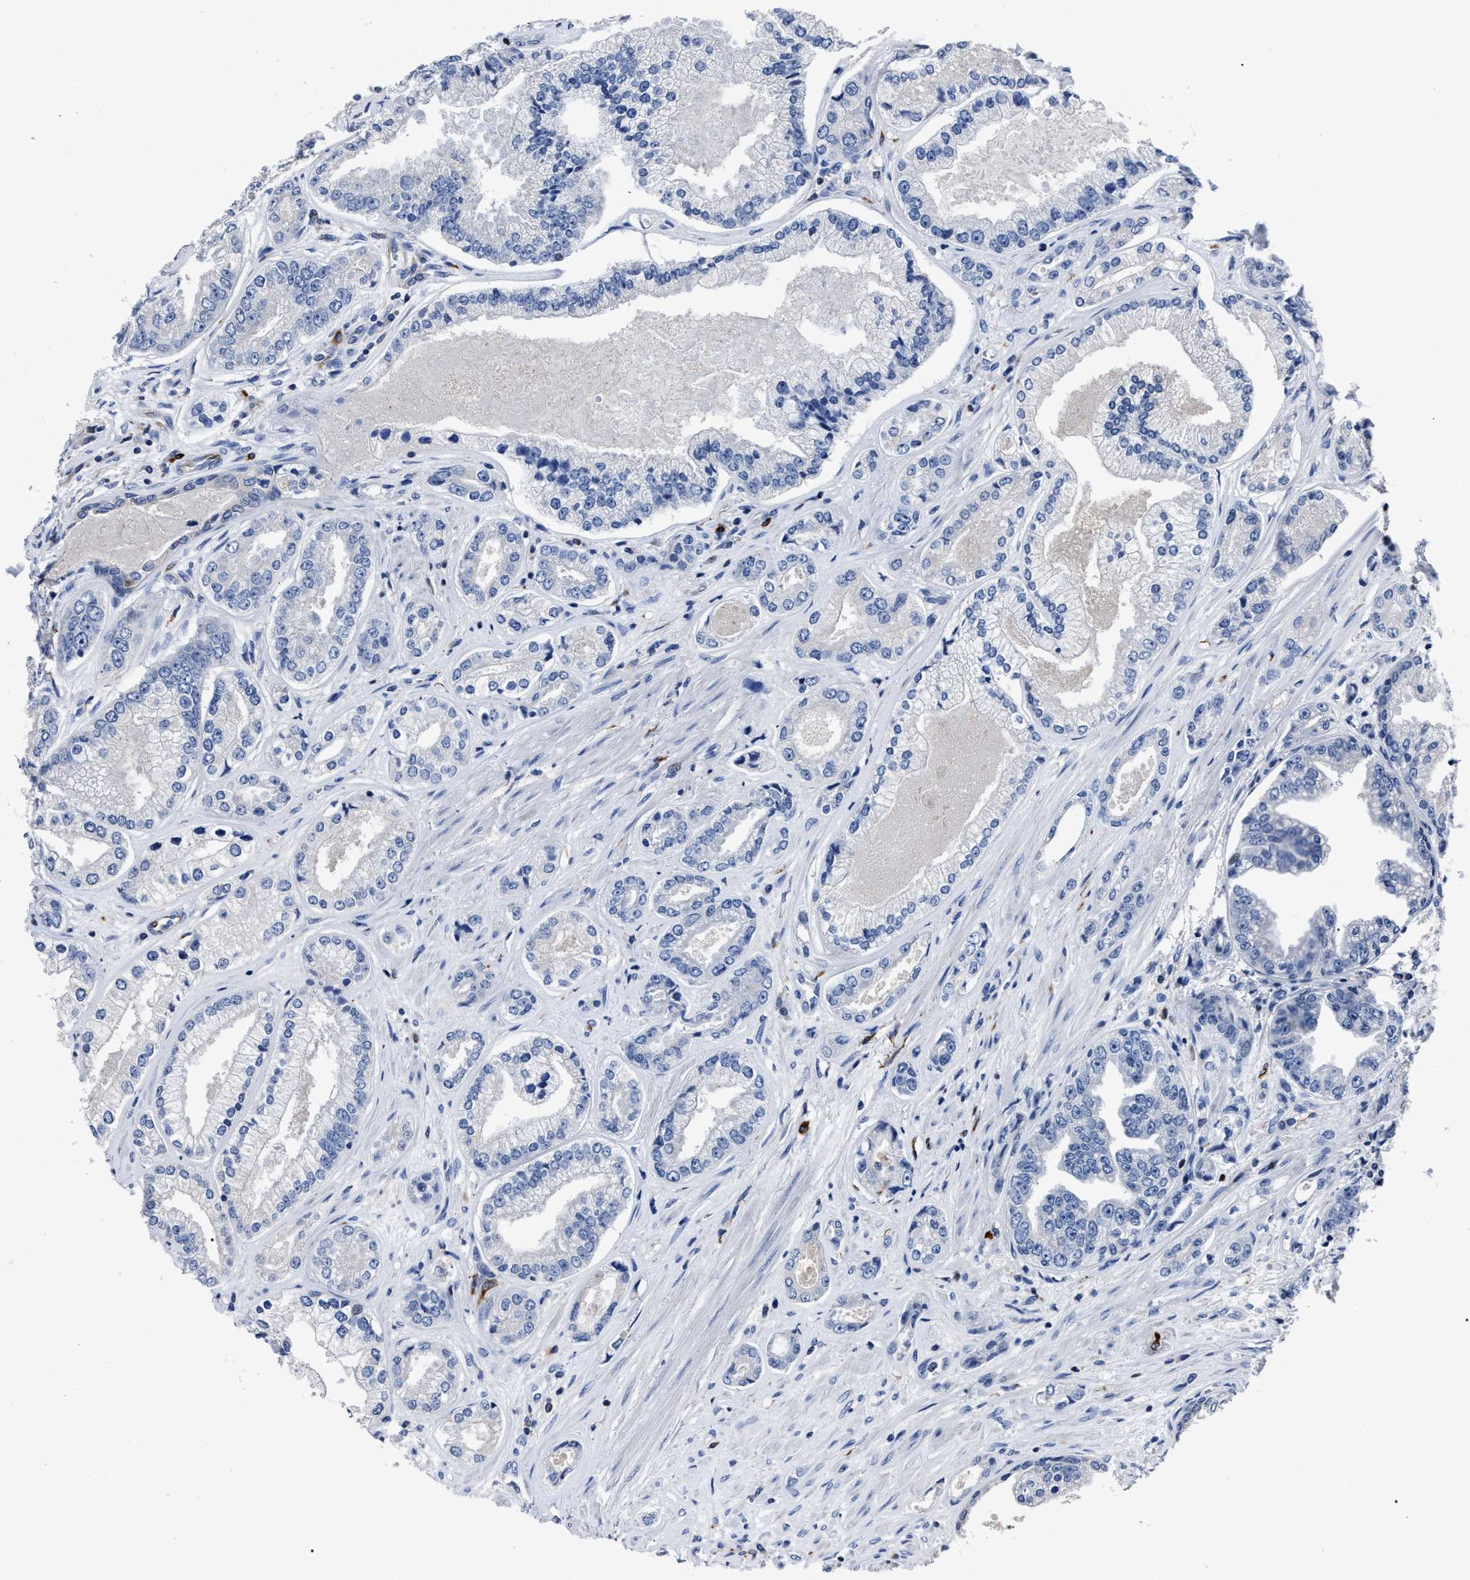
{"staining": {"intensity": "negative", "quantity": "none", "location": "none"}, "tissue": "prostate cancer", "cell_type": "Tumor cells", "image_type": "cancer", "snomed": [{"axis": "morphology", "description": "Adenocarcinoma, High grade"}, {"axis": "topography", "description": "Prostate"}], "caption": "DAB (3,3'-diaminobenzidine) immunohistochemical staining of prostate high-grade adenocarcinoma exhibits no significant positivity in tumor cells. (IHC, brightfield microscopy, high magnification).", "gene": "OR10G3", "patient": {"sex": "male", "age": 61}}